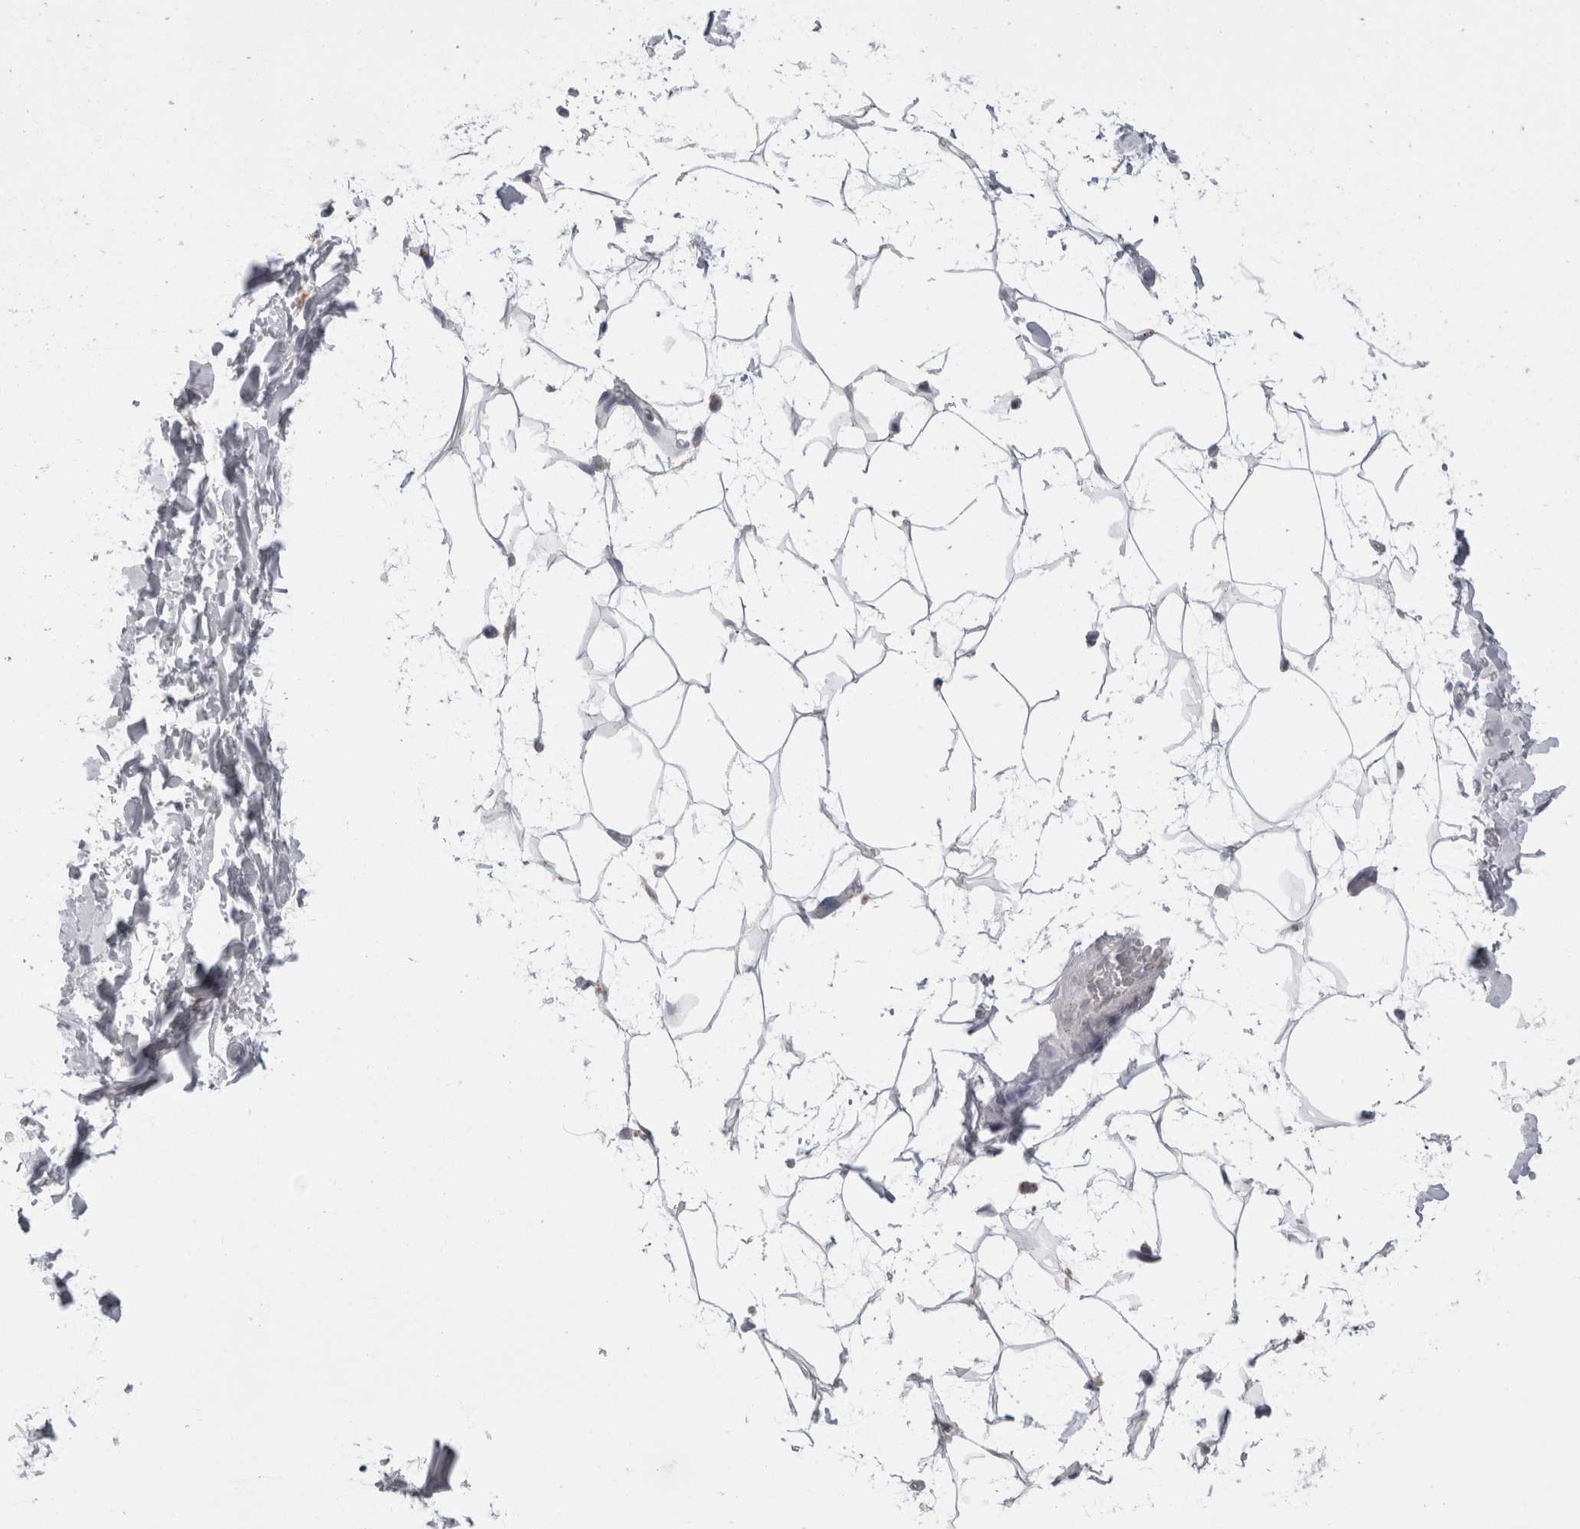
{"staining": {"intensity": "negative", "quantity": "none", "location": "none"}, "tissue": "adipose tissue", "cell_type": "Adipocytes", "image_type": "normal", "snomed": [{"axis": "morphology", "description": "Normal tissue, NOS"}, {"axis": "topography", "description": "Soft tissue"}], "caption": "An IHC histopathology image of benign adipose tissue is shown. There is no staining in adipocytes of adipose tissue.", "gene": "EPDR1", "patient": {"sex": "male", "age": 72}}